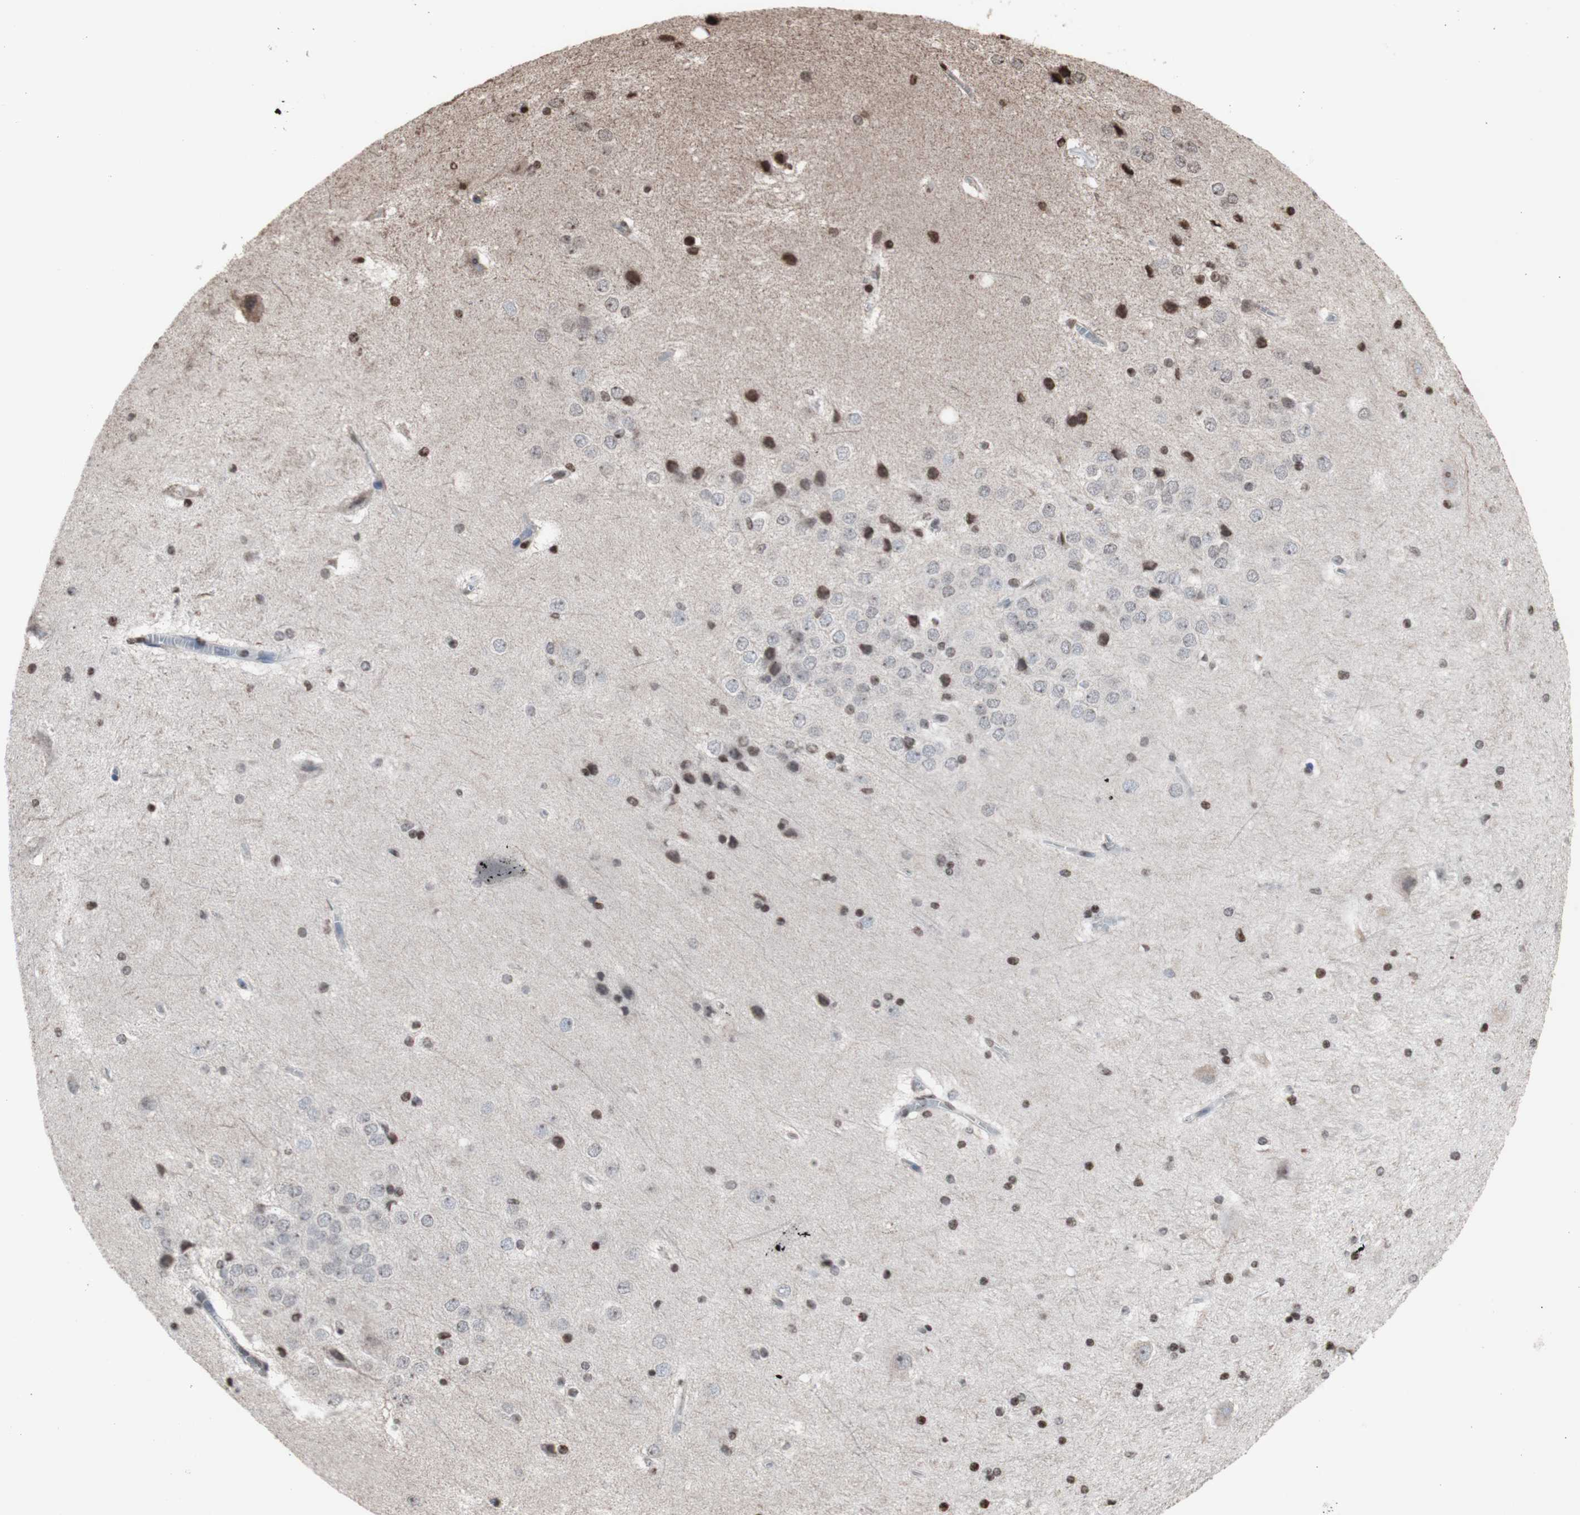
{"staining": {"intensity": "moderate", "quantity": "25%-75%", "location": "nuclear"}, "tissue": "hippocampus", "cell_type": "Glial cells", "image_type": "normal", "snomed": [{"axis": "morphology", "description": "Normal tissue, NOS"}, {"axis": "topography", "description": "Hippocampus"}], "caption": "Hippocampus stained for a protein displays moderate nuclear positivity in glial cells. The staining was performed using DAB, with brown indicating positive protein expression. Nuclei are stained blue with hematoxylin.", "gene": "SNAI2", "patient": {"sex": "female", "age": 19}}